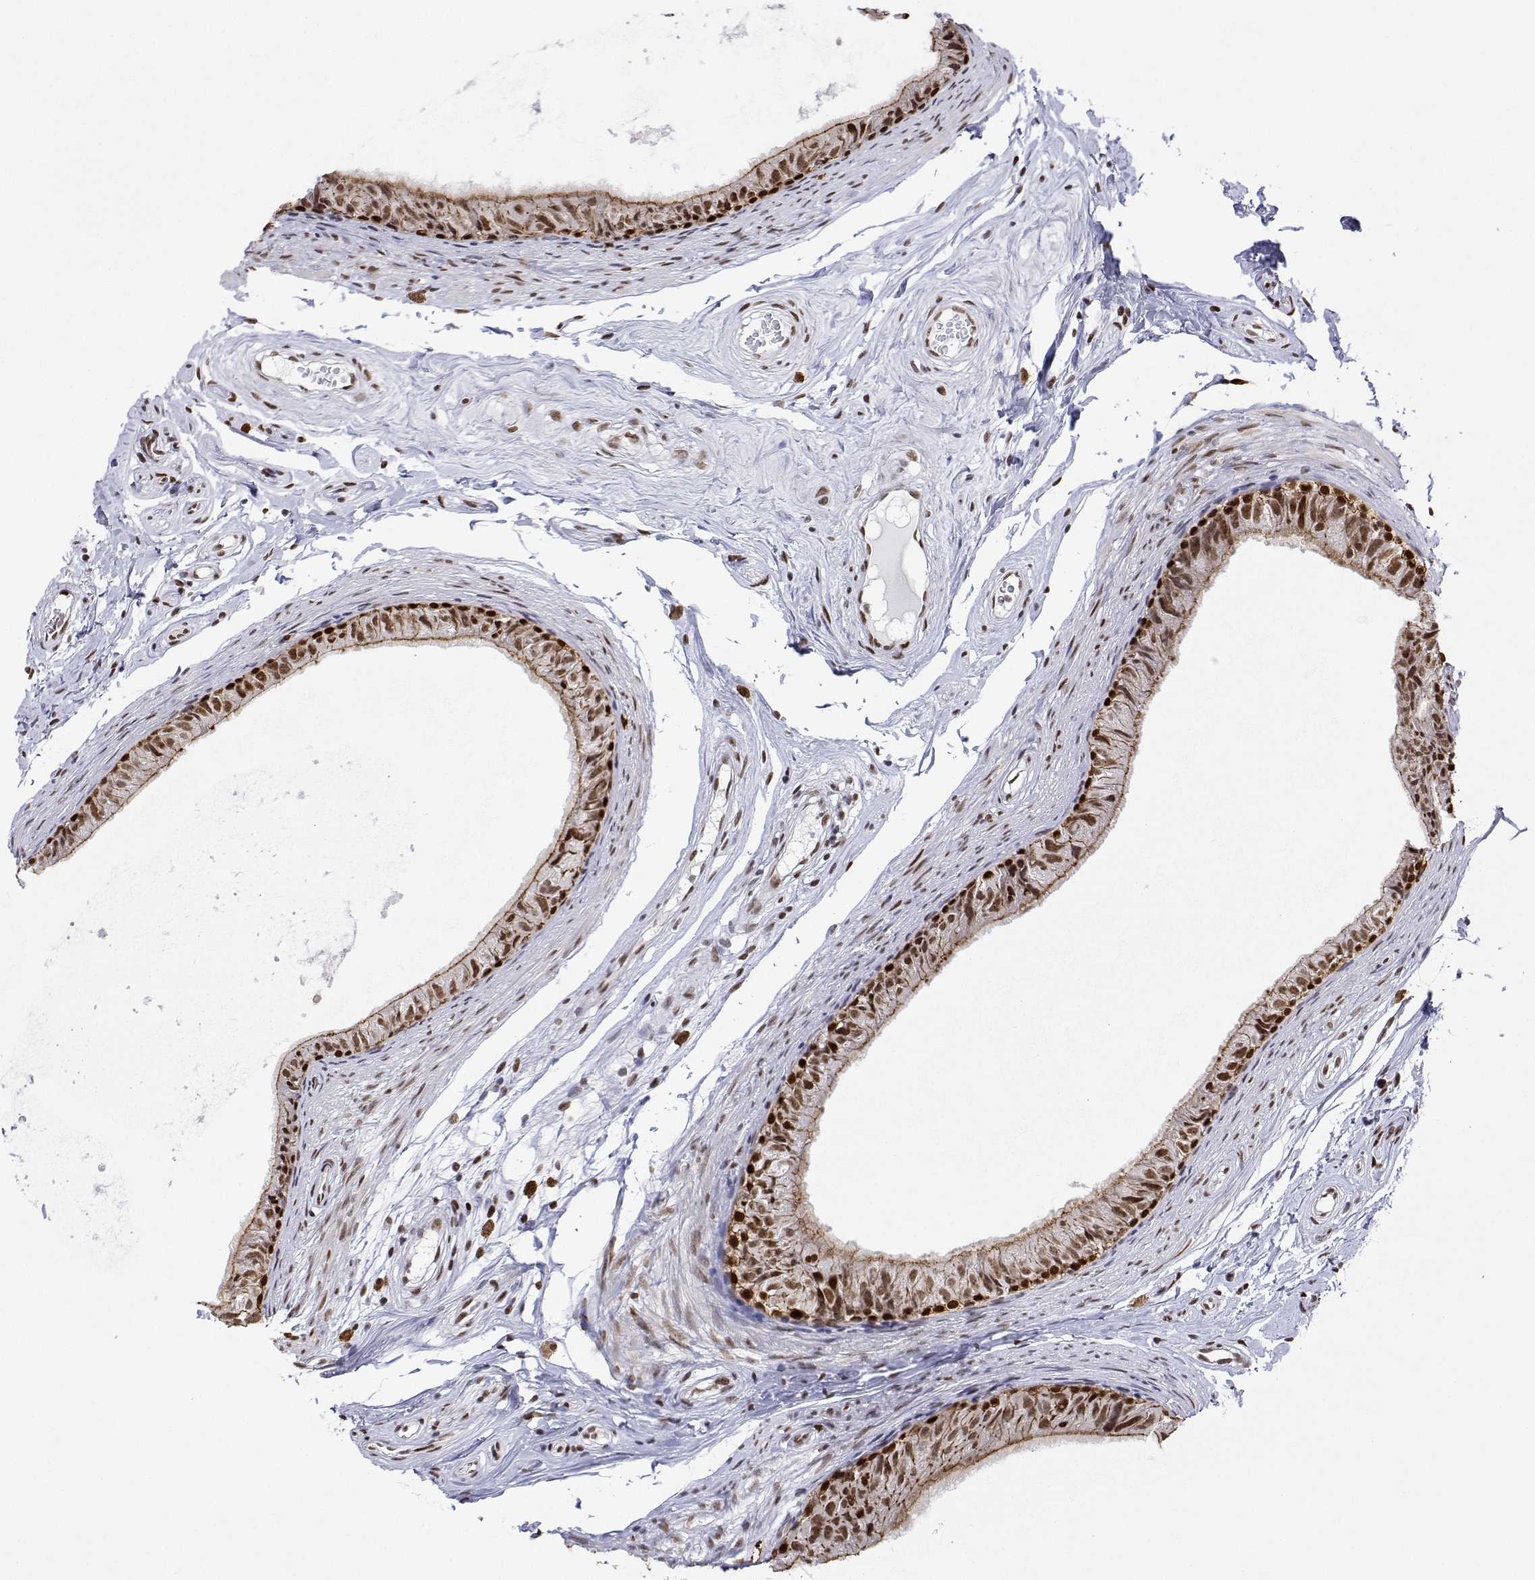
{"staining": {"intensity": "strong", "quantity": ">75%", "location": "nuclear"}, "tissue": "epididymis", "cell_type": "Glandular cells", "image_type": "normal", "snomed": [{"axis": "morphology", "description": "Normal tissue, NOS"}, {"axis": "topography", "description": "Epididymis"}], "caption": "Glandular cells show high levels of strong nuclear expression in approximately >75% of cells in unremarkable epididymis. (brown staining indicates protein expression, while blue staining denotes nuclei).", "gene": "XPC", "patient": {"sex": "male", "age": 45}}